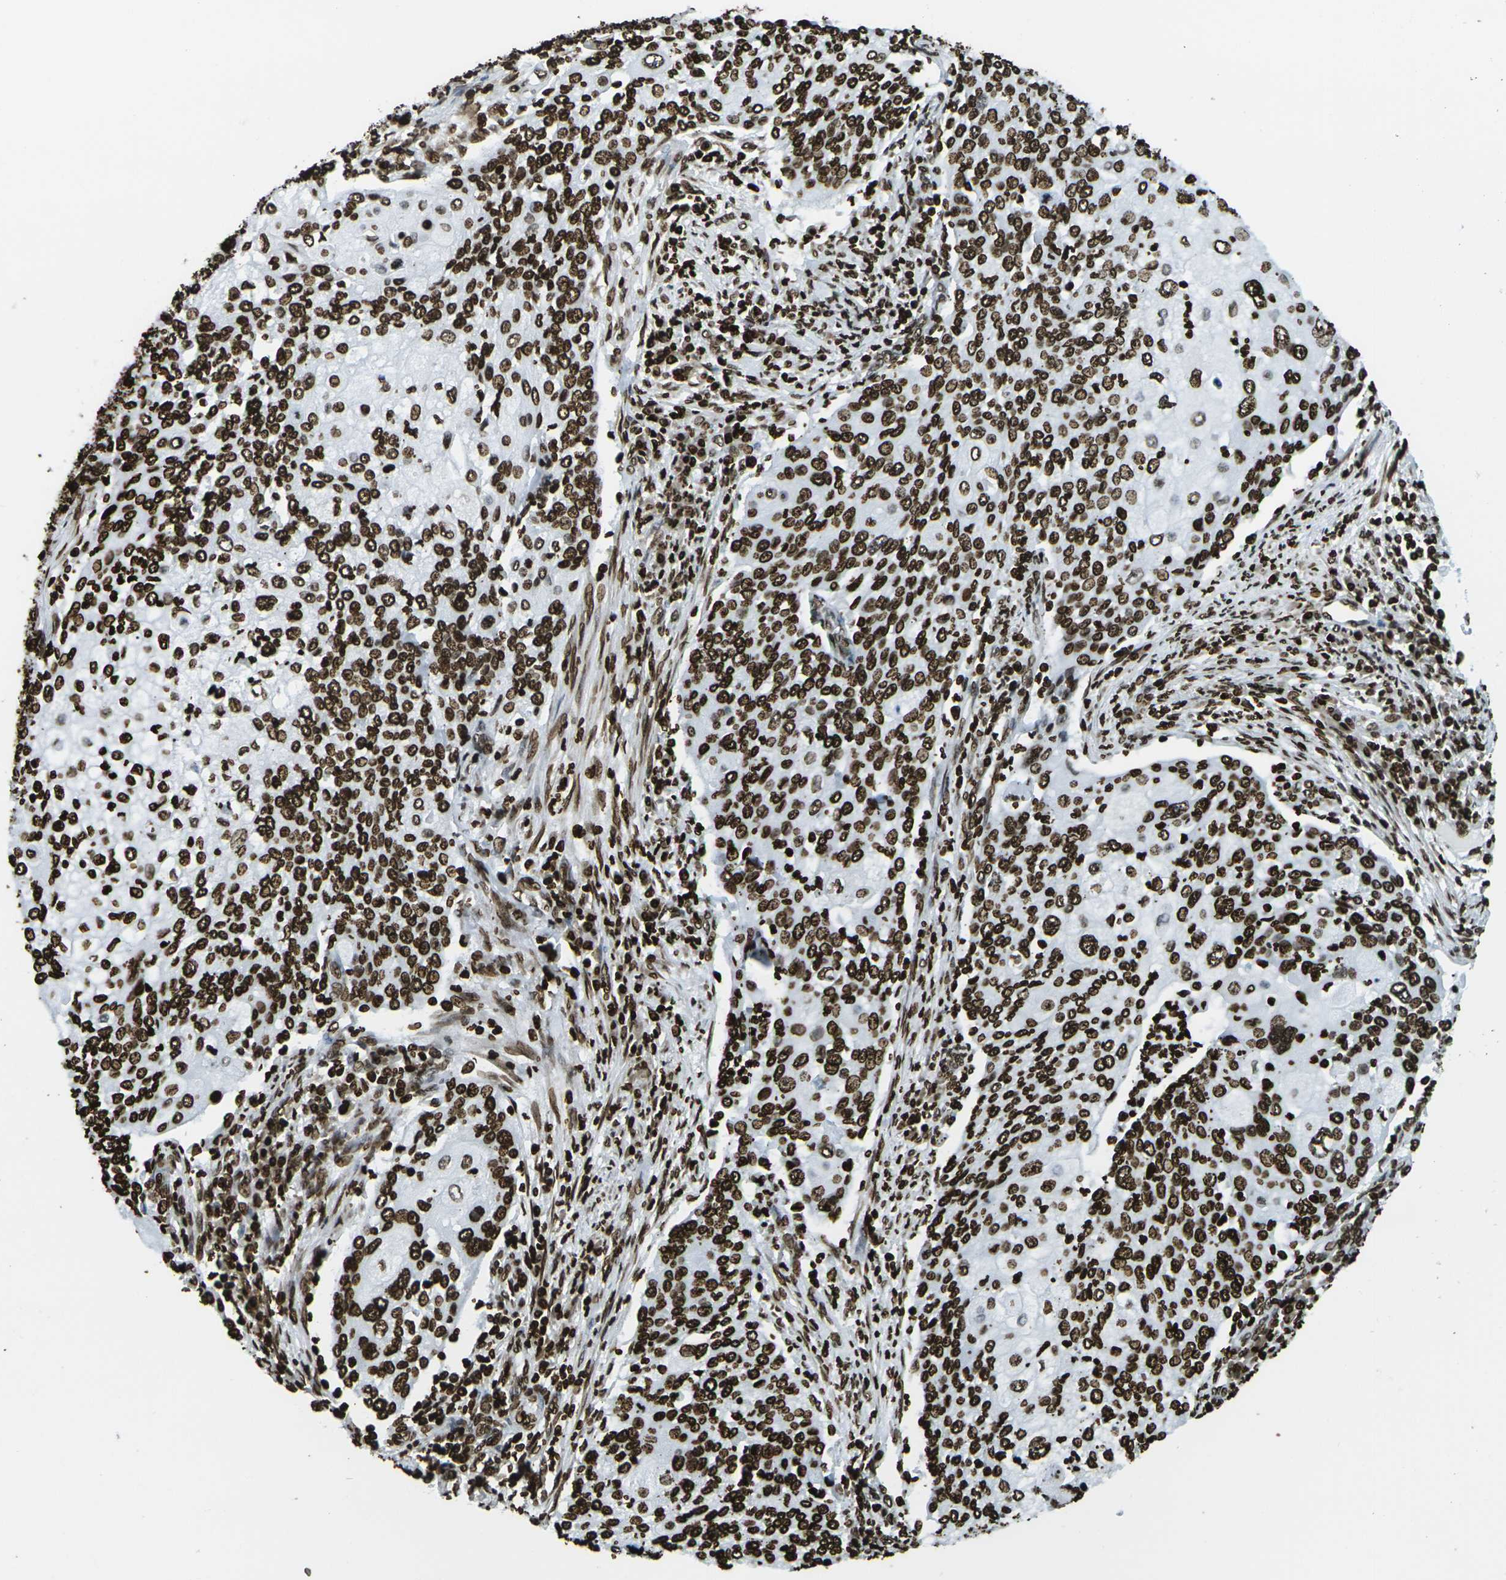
{"staining": {"intensity": "strong", "quantity": ">75%", "location": "nuclear"}, "tissue": "cervical cancer", "cell_type": "Tumor cells", "image_type": "cancer", "snomed": [{"axis": "morphology", "description": "Squamous cell carcinoma, NOS"}, {"axis": "topography", "description": "Cervix"}], "caption": "Human squamous cell carcinoma (cervical) stained with a brown dye shows strong nuclear positive expression in approximately >75% of tumor cells.", "gene": "H1-2", "patient": {"sex": "female", "age": 40}}